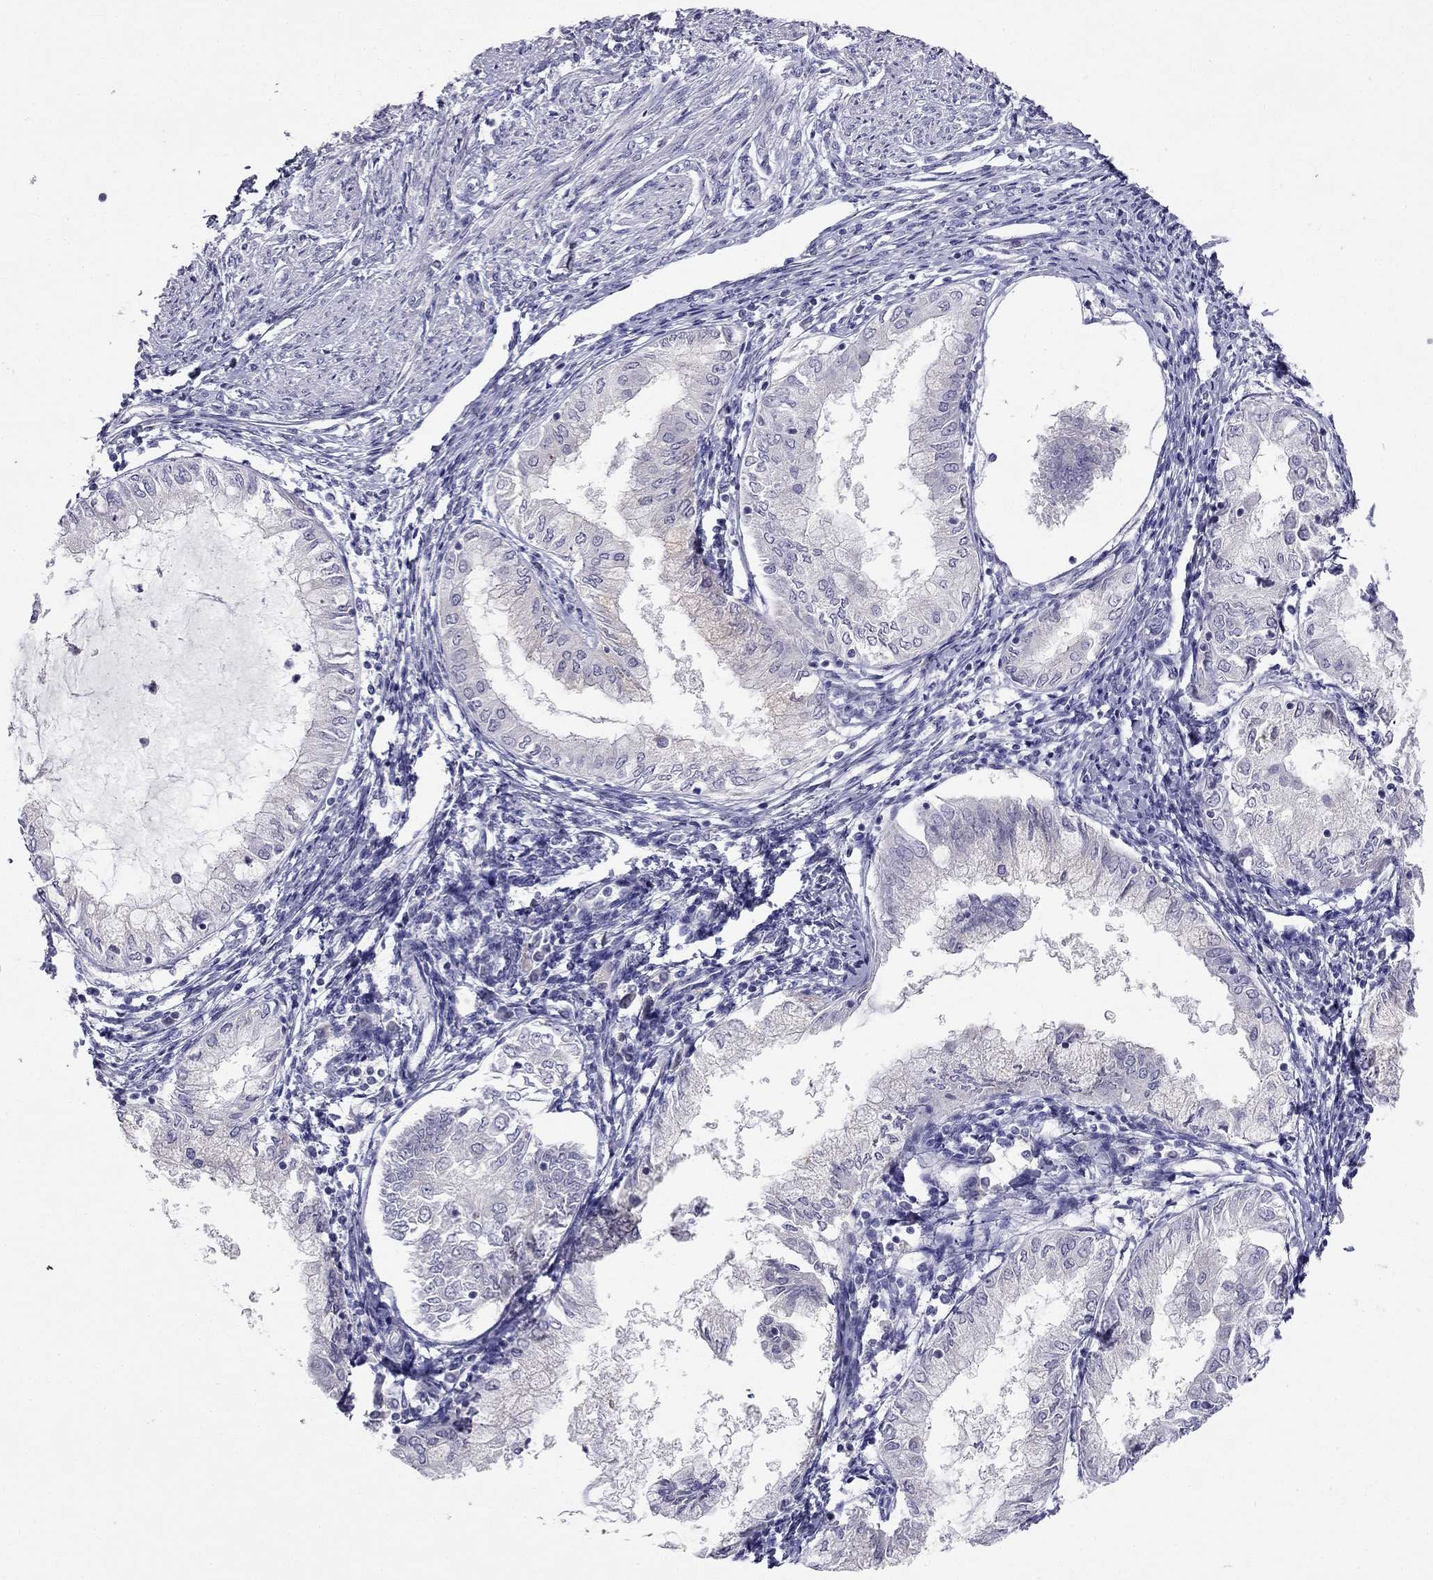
{"staining": {"intensity": "negative", "quantity": "none", "location": "none"}, "tissue": "endometrial cancer", "cell_type": "Tumor cells", "image_type": "cancer", "snomed": [{"axis": "morphology", "description": "Adenocarcinoma, NOS"}, {"axis": "topography", "description": "Endometrium"}], "caption": "Immunohistochemistry (IHC) histopathology image of neoplastic tissue: endometrial cancer stained with DAB (3,3'-diaminobenzidine) shows no significant protein staining in tumor cells. (DAB immunohistochemistry, high magnification).", "gene": "C16orf89", "patient": {"sex": "female", "age": 68}}